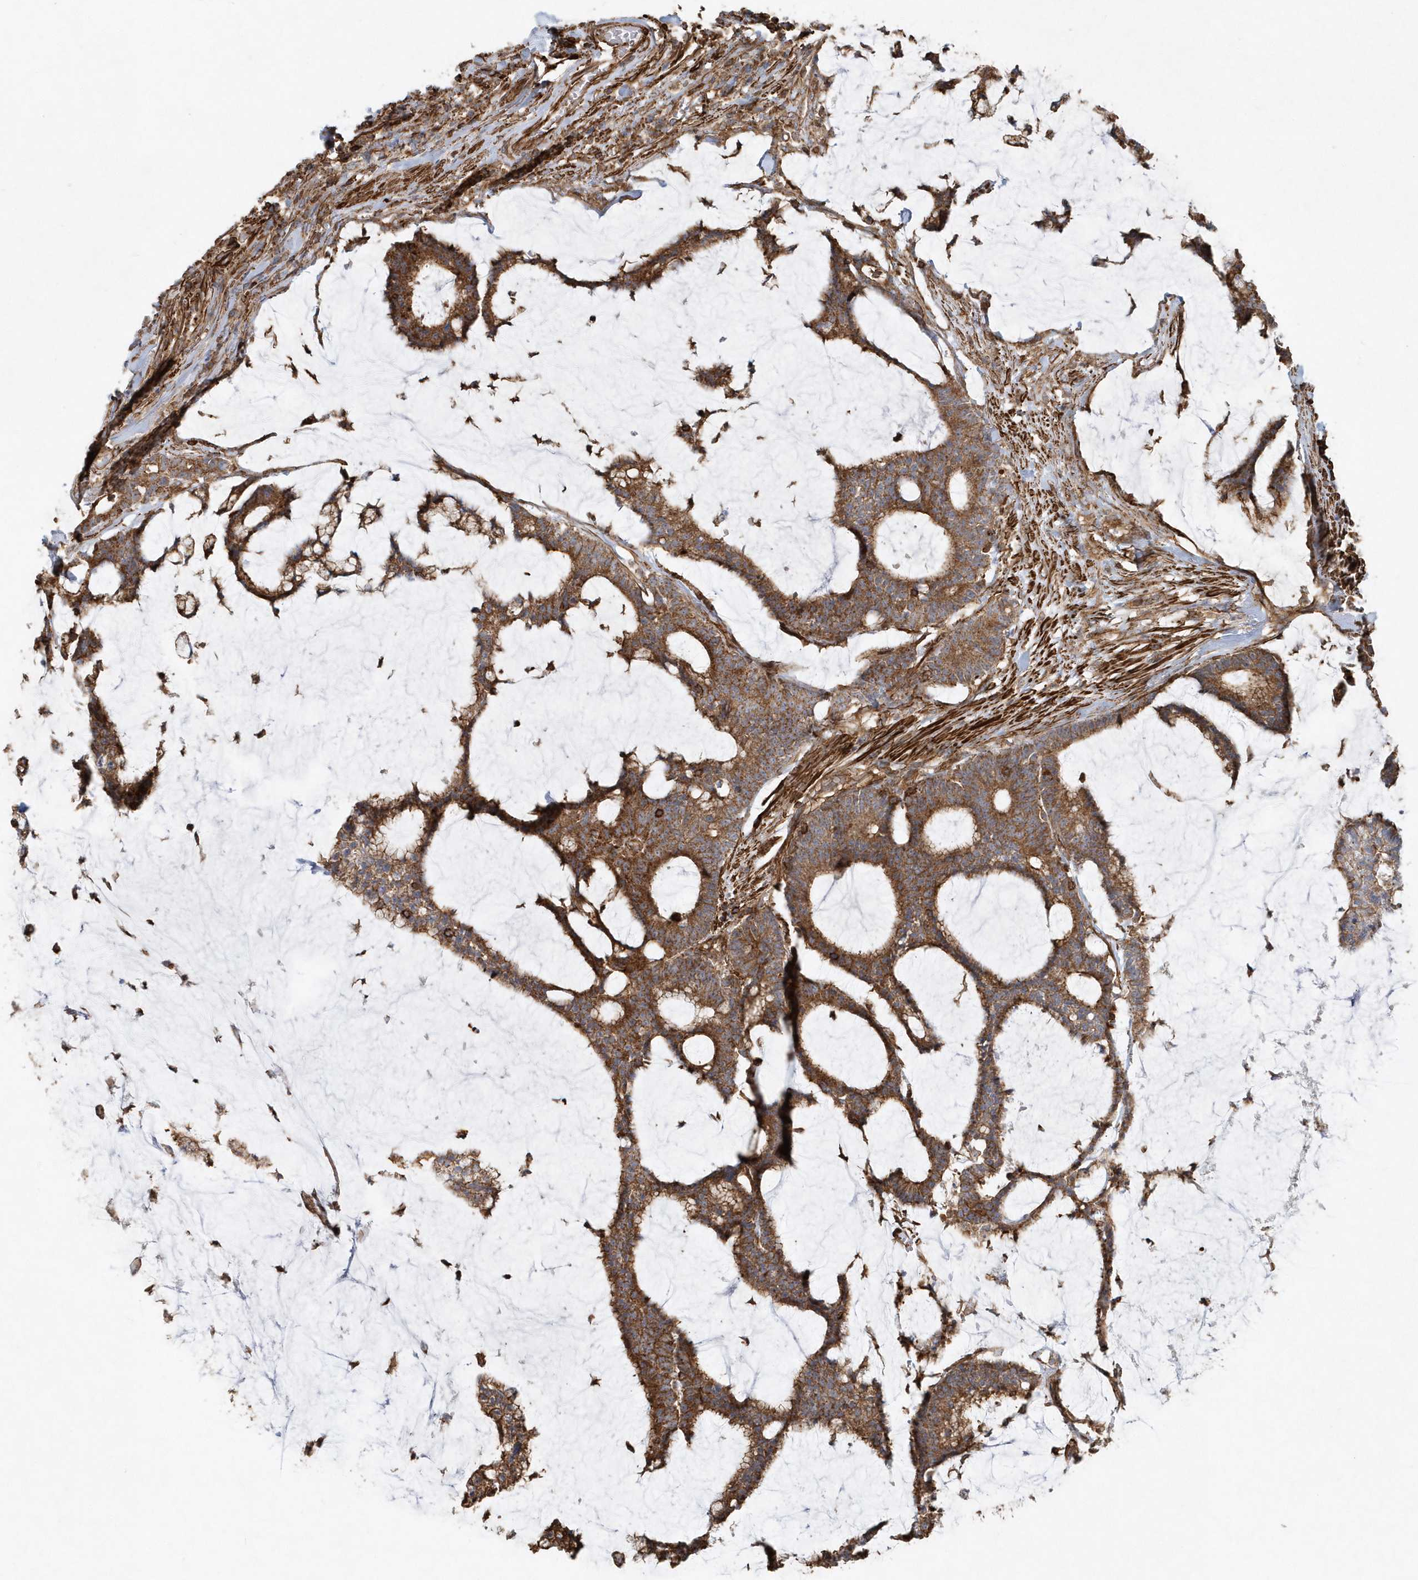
{"staining": {"intensity": "moderate", "quantity": ">75%", "location": "cytoplasmic/membranous"}, "tissue": "colorectal cancer", "cell_type": "Tumor cells", "image_type": "cancer", "snomed": [{"axis": "morphology", "description": "Adenocarcinoma, NOS"}, {"axis": "topography", "description": "Colon"}], "caption": "Colorectal cancer stained for a protein demonstrates moderate cytoplasmic/membranous positivity in tumor cells.", "gene": "MMUT", "patient": {"sex": "female", "age": 84}}